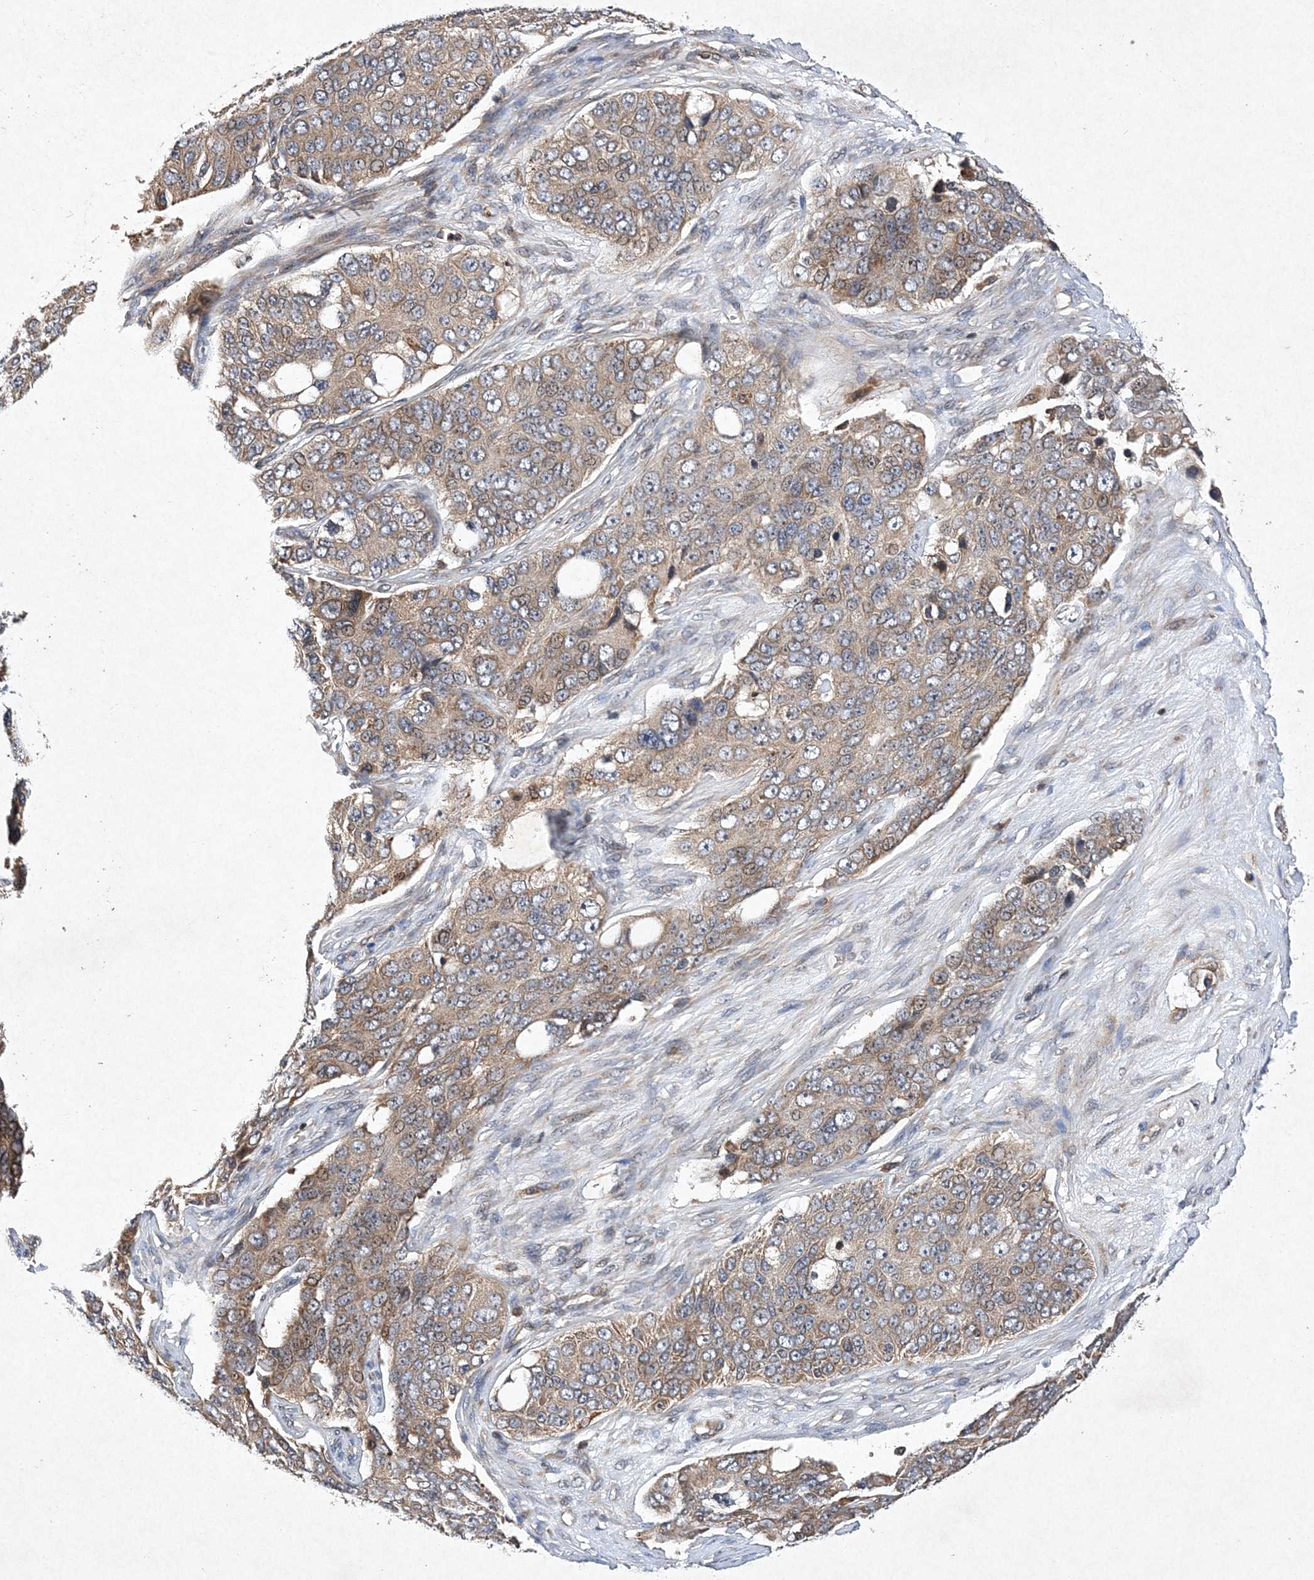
{"staining": {"intensity": "moderate", "quantity": "25%-75%", "location": "cytoplasmic/membranous"}, "tissue": "ovarian cancer", "cell_type": "Tumor cells", "image_type": "cancer", "snomed": [{"axis": "morphology", "description": "Carcinoma, endometroid"}, {"axis": "topography", "description": "Ovary"}], "caption": "Tumor cells show medium levels of moderate cytoplasmic/membranous positivity in approximately 25%-75% of cells in human ovarian cancer (endometroid carcinoma). The staining was performed using DAB, with brown indicating positive protein expression. Nuclei are stained blue with hematoxylin.", "gene": "PROSER1", "patient": {"sex": "female", "age": 51}}